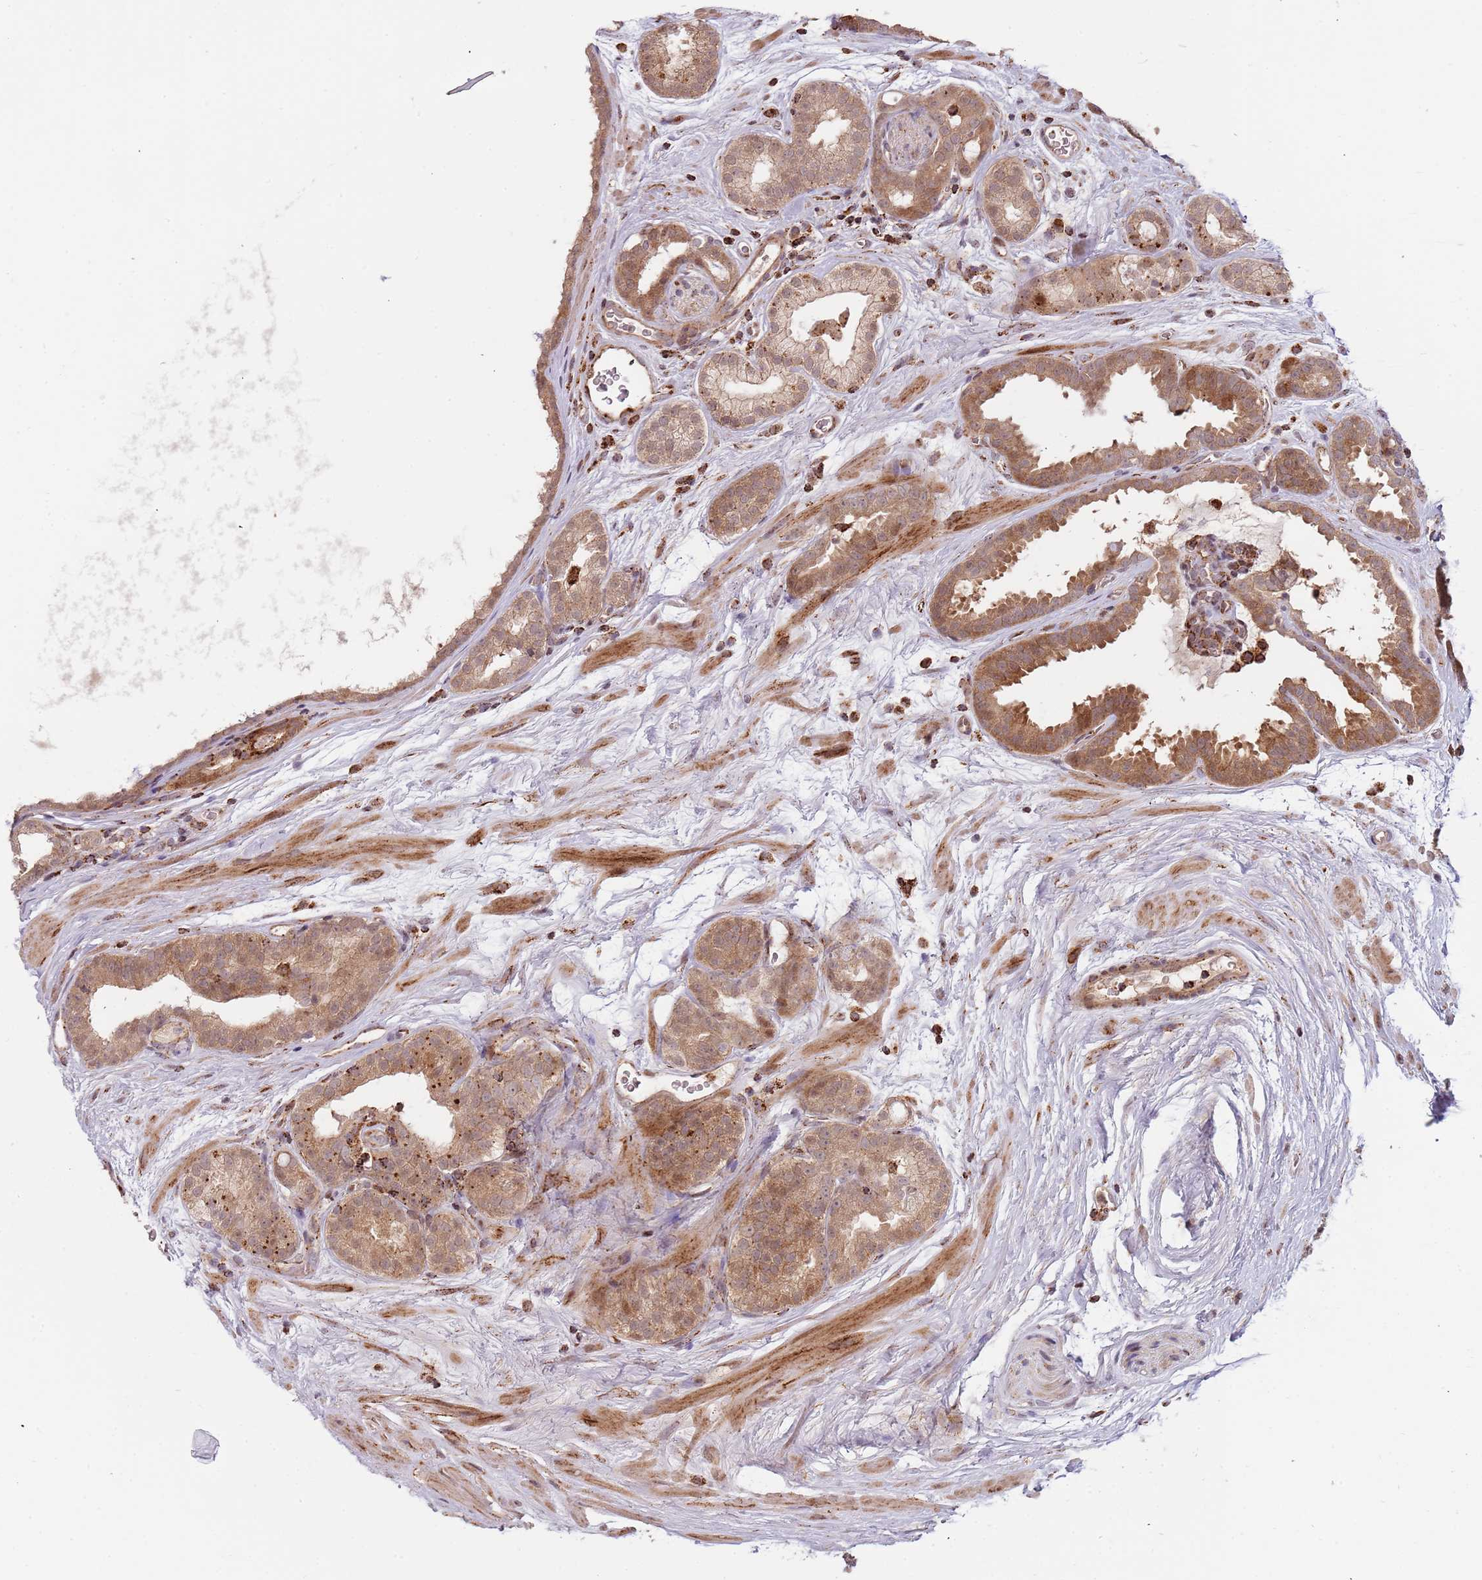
{"staining": {"intensity": "moderate", "quantity": ">75%", "location": "cytoplasmic/membranous"}, "tissue": "prostate cancer", "cell_type": "Tumor cells", "image_type": "cancer", "snomed": [{"axis": "morphology", "description": "Adenocarcinoma, High grade"}, {"axis": "topography", "description": "Prostate"}], "caption": "Immunohistochemical staining of adenocarcinoma (high-grade) (prostate) exhibits medium levels of moderate cytoplasmic/membranous staining in approximately >75% of tumor cells.", "gene": "ULK3", "patient": {"sex": "male", "age": 72}}